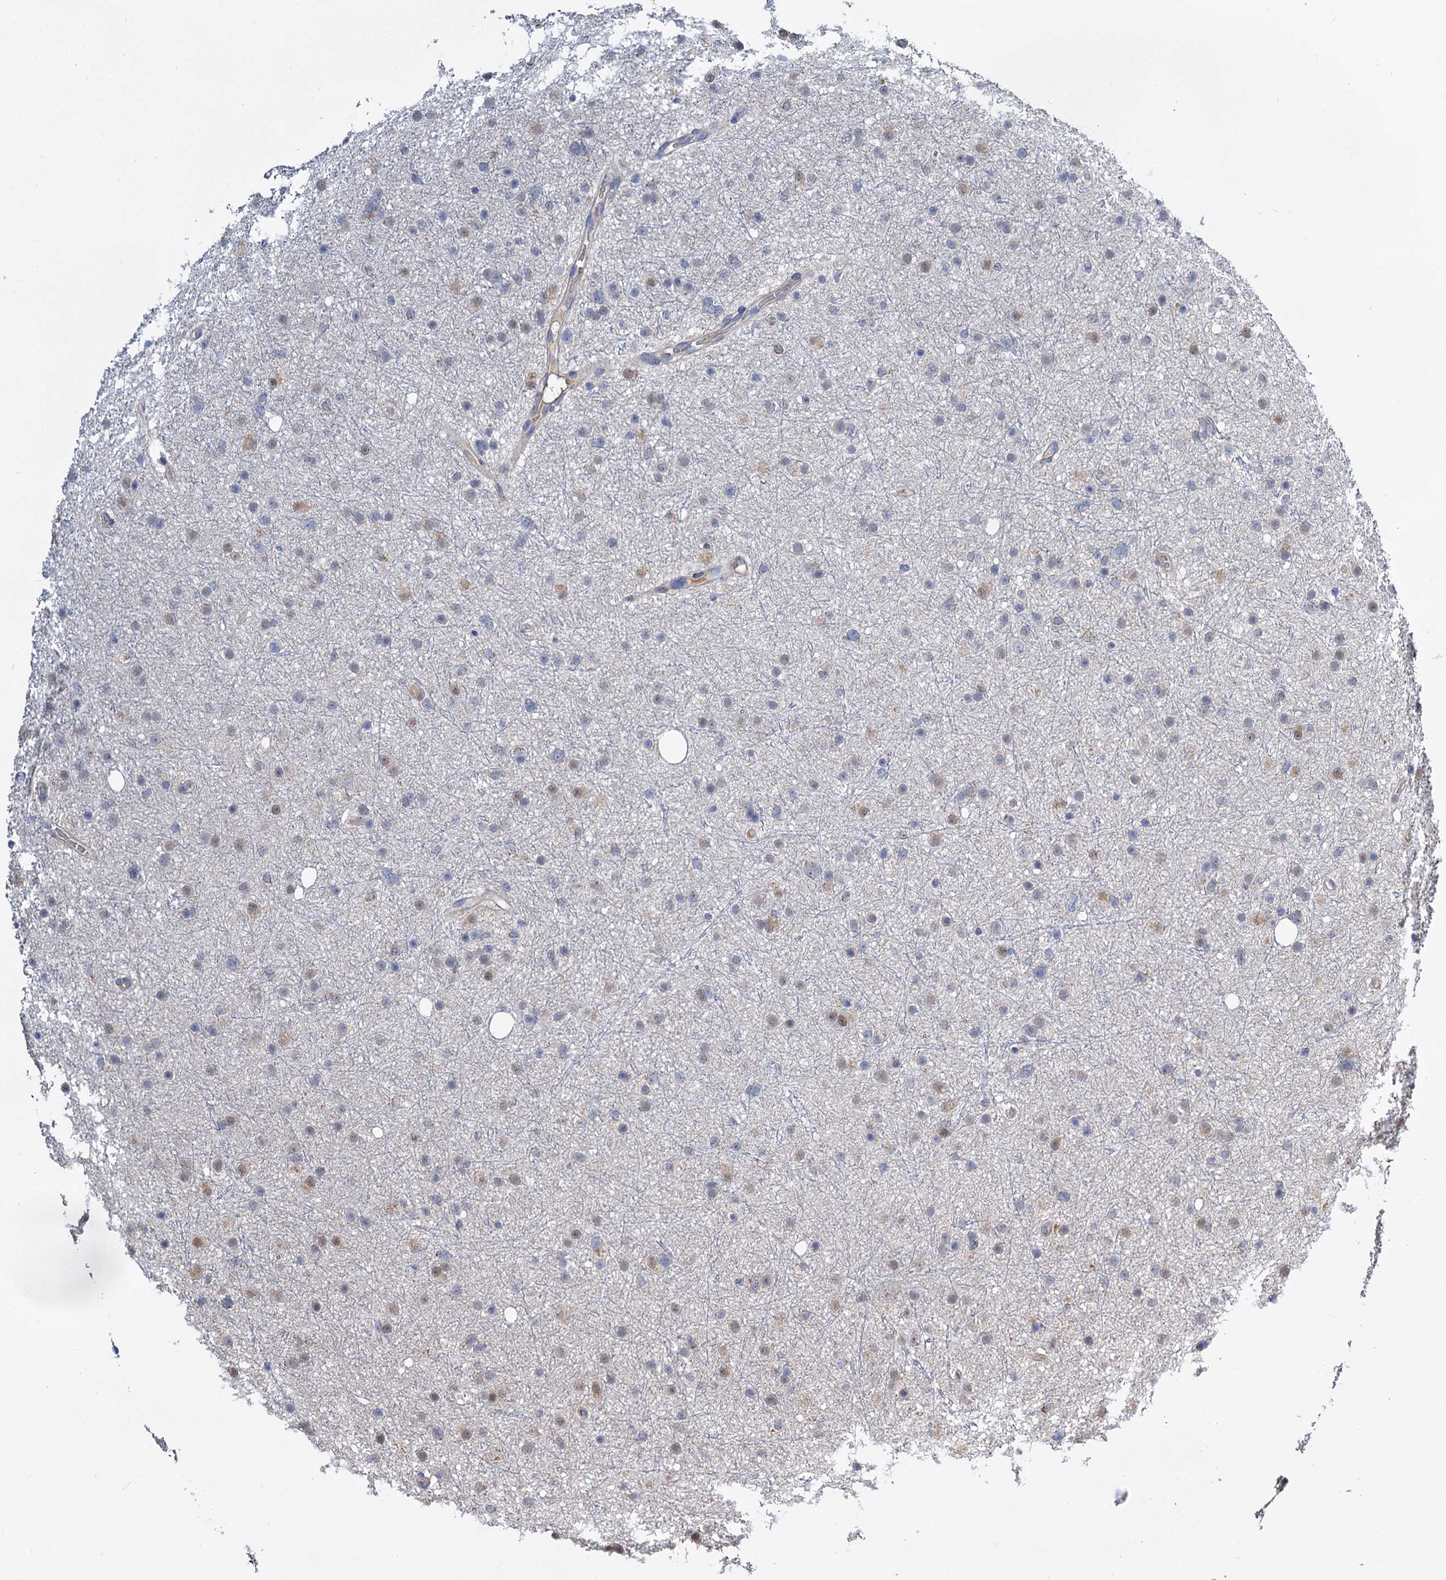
{"staining": {"intensity": "weak", "quantity": "<25%", "location": "cytoplasmic/membranous,nuclear"}, "tissue": "glioma", "cell_type": "Tumor cells", "image_type": "cancer", "snomed": [{"axis": "morphology", "description": "Glioma, malignant, Low grade"}, {"axis": "topography", "description": "Cerebral cortex"}], "caption": "High magnification brightfield microscopy of malignant glioma (low-grade) stained with DAB (brown) and counterstained with hematoxylin (blue): tumor cells show no significant staining.", "gene": "ALKBH7", "patient": {"sex": "female", "age": 39}}